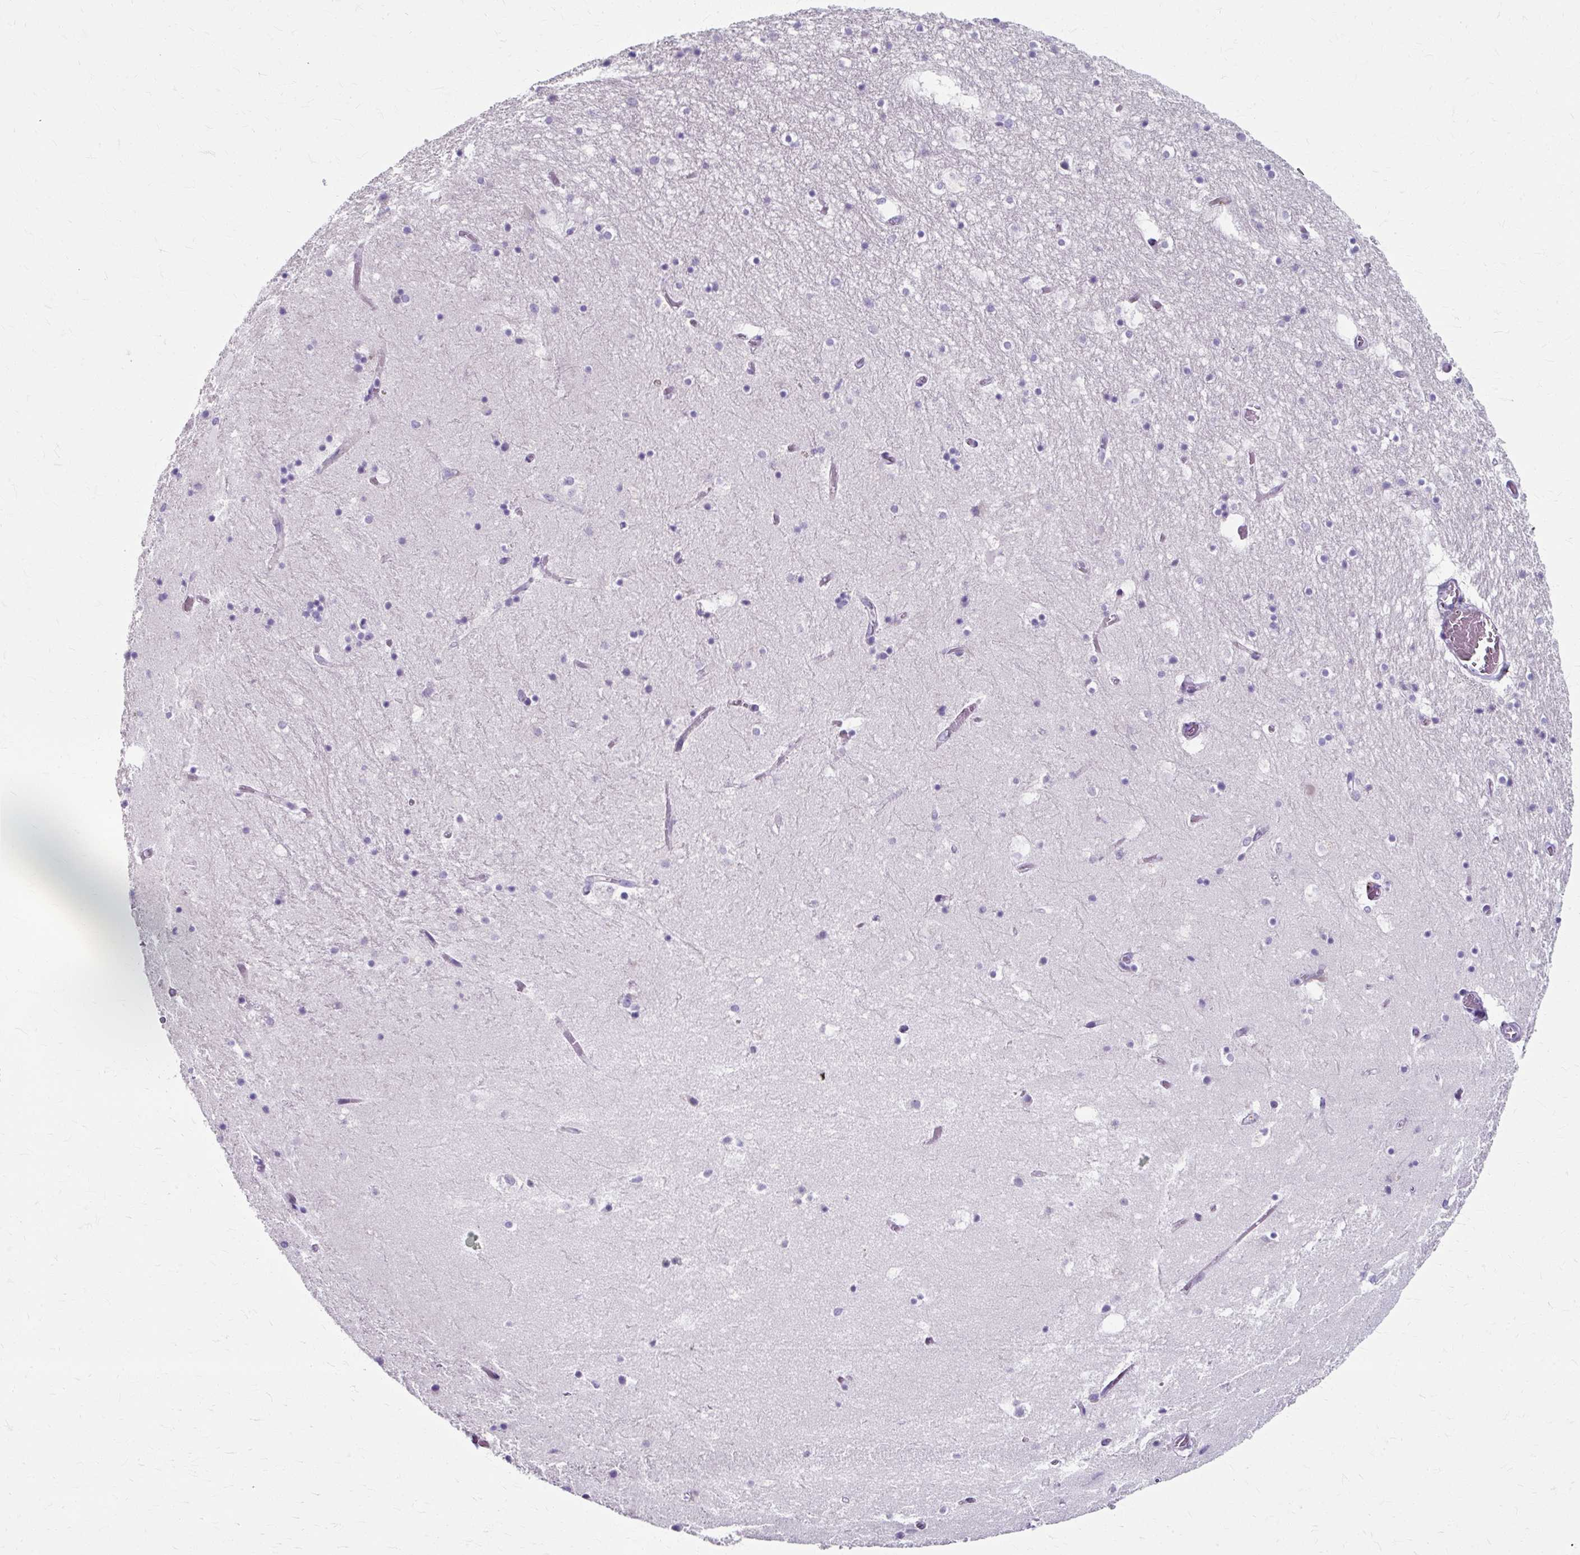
{"staining": {"intensity": "negative", "quantity": "none", "location": "none"}, "tissue": "hippocampus", "cell_type": "Glial cells", "image_type": "normal", "snomed": [{"axis": "morphology", "description": "Normal tissue, NOS"}, {"axis": "topography", "description": "Hippocampus"}], "caption": "IHC image of unremarkable hippocampus: hippocampus stained with DAB (3,3'-diaminobenzidine) displays no significant protein staining in glial cells.", "gene": "ZNF555", "patient": {"sex": "female", "age": 52}}